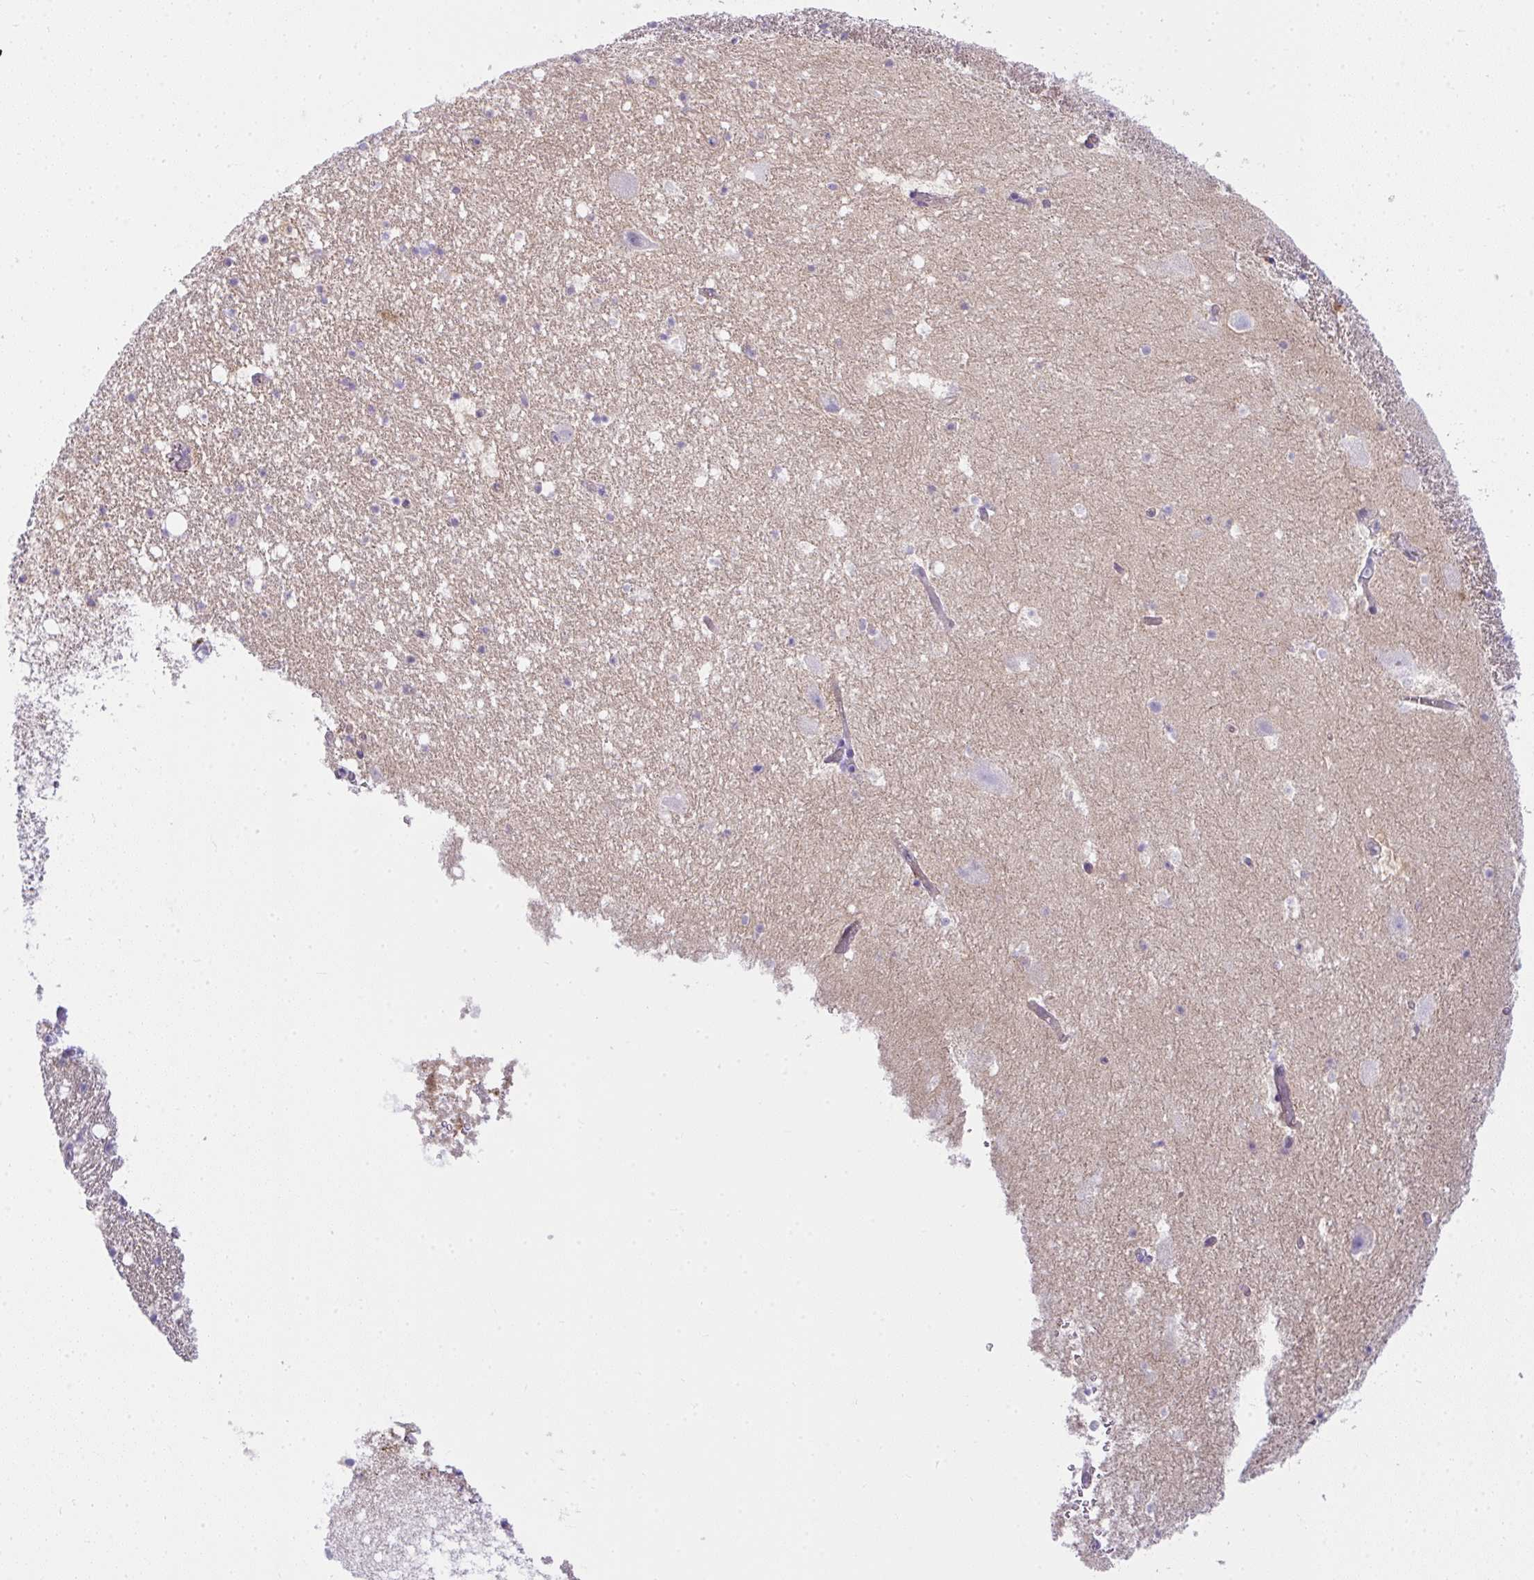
{"staining": {"intensity": "negative", "quantity": "none", "location": "none"}, "tissue": "hippocampus", "cell_type": "Glial cells", "image_type": "normal", "snomed": [{"axis": "morphology", "description": "Normal tissue, NOS"}, {"axis": "topography", "description": "Hippocampus"}], "caption": "This is an immunohistochemistry (IHC) micrograph of unremarkable hippocampus. There is no positivity in glial cells.", "gene": "RASL10A", "patient": {"sex": "female", "age": 42}}